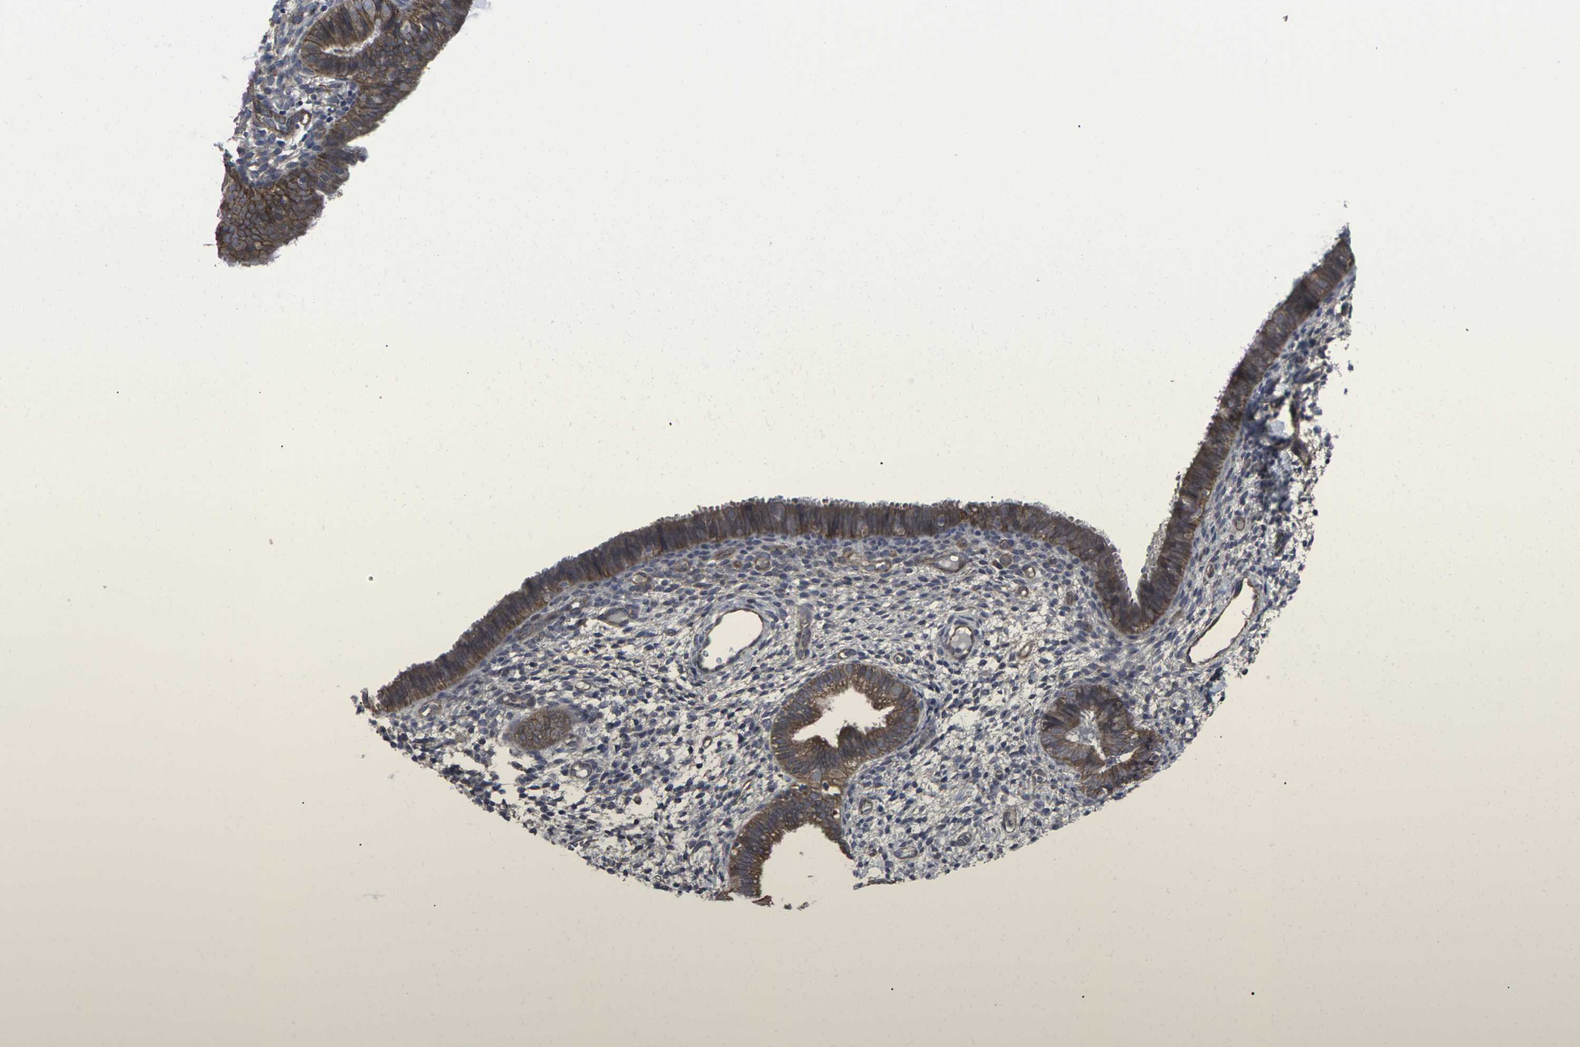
{"staining": {"intensity": "weak", "quantity": "25%-75%", "location": "cytoplasmic/membranous"}, "tissue": "endometrium", "cell_type": "Cells in endometrial stroma", "image_type": "normal", "snomed": [{"axis": "morphology", "description": "Normal tissue, NOS"}, {"axis": "topography", "description": "Endometrium"}], "caption": "Protein staining of unremarkable endometrium shows weak cytoplasmic/membranous staining in about 25%-75% of cells in endometrial stroma.", "gene": "MAPKAPK2", "patient": {"sex": "female", "age": 61}}